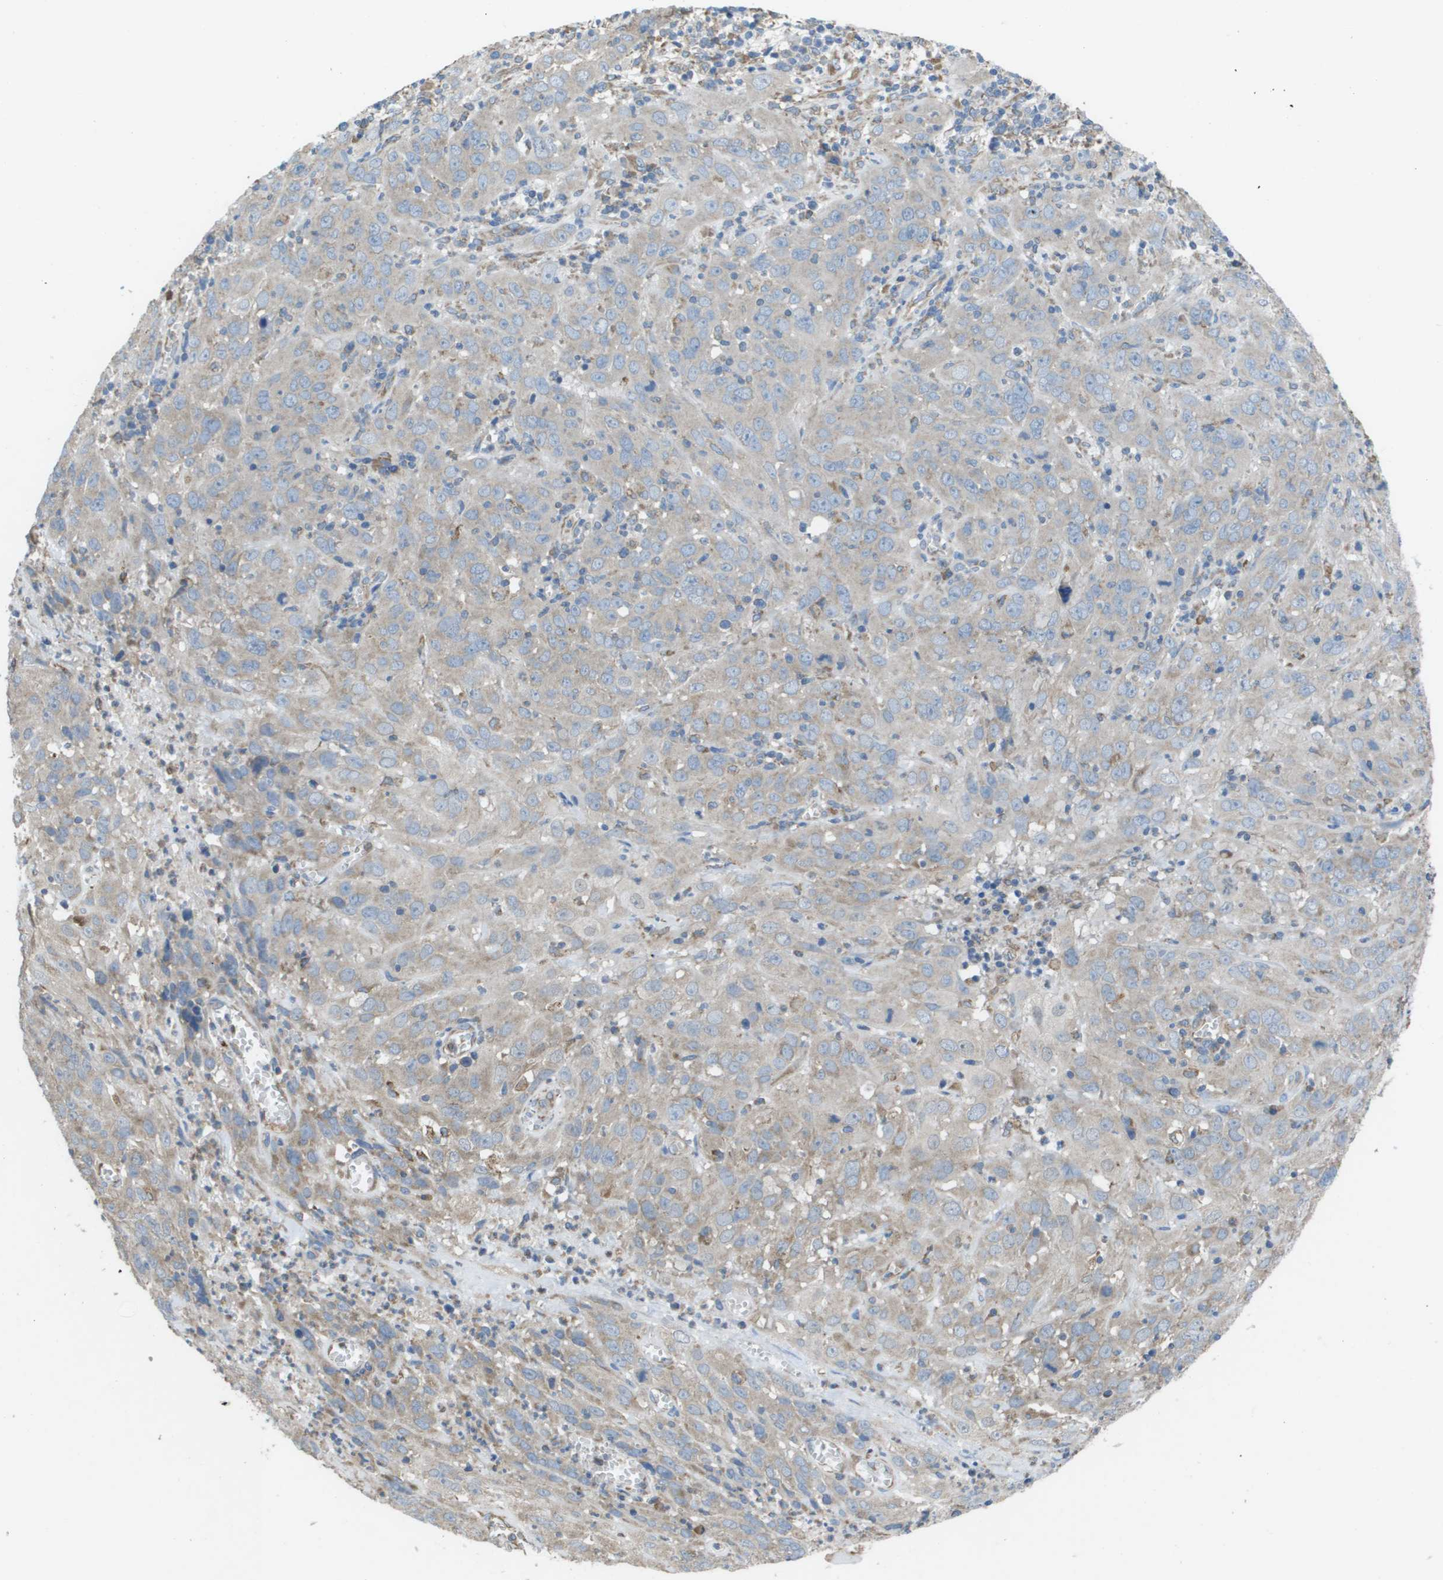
{"staining": {"intensity": "weak", "quantity": "25%-75%", "location": "cytoplasmic/membranous"}, "tissue": "cervical cancer", "cell_type": "Tumor cells", "image_type": "cancer", "snomed": [{"axis": "morphology", "description": "Squamous cell carcinoma, NOS"}, {"axis": "topography", "description": "Cervix"}], "caption": "Approximately 25%-75% of tumor cells in cervical squamous cell carcinoma show weak cytoplasmic/membranous protein positivity as visualized by brown immunohistochemical staining.", "gene": "CLCN2", "patient": {"sex": "female", "age": 32}}